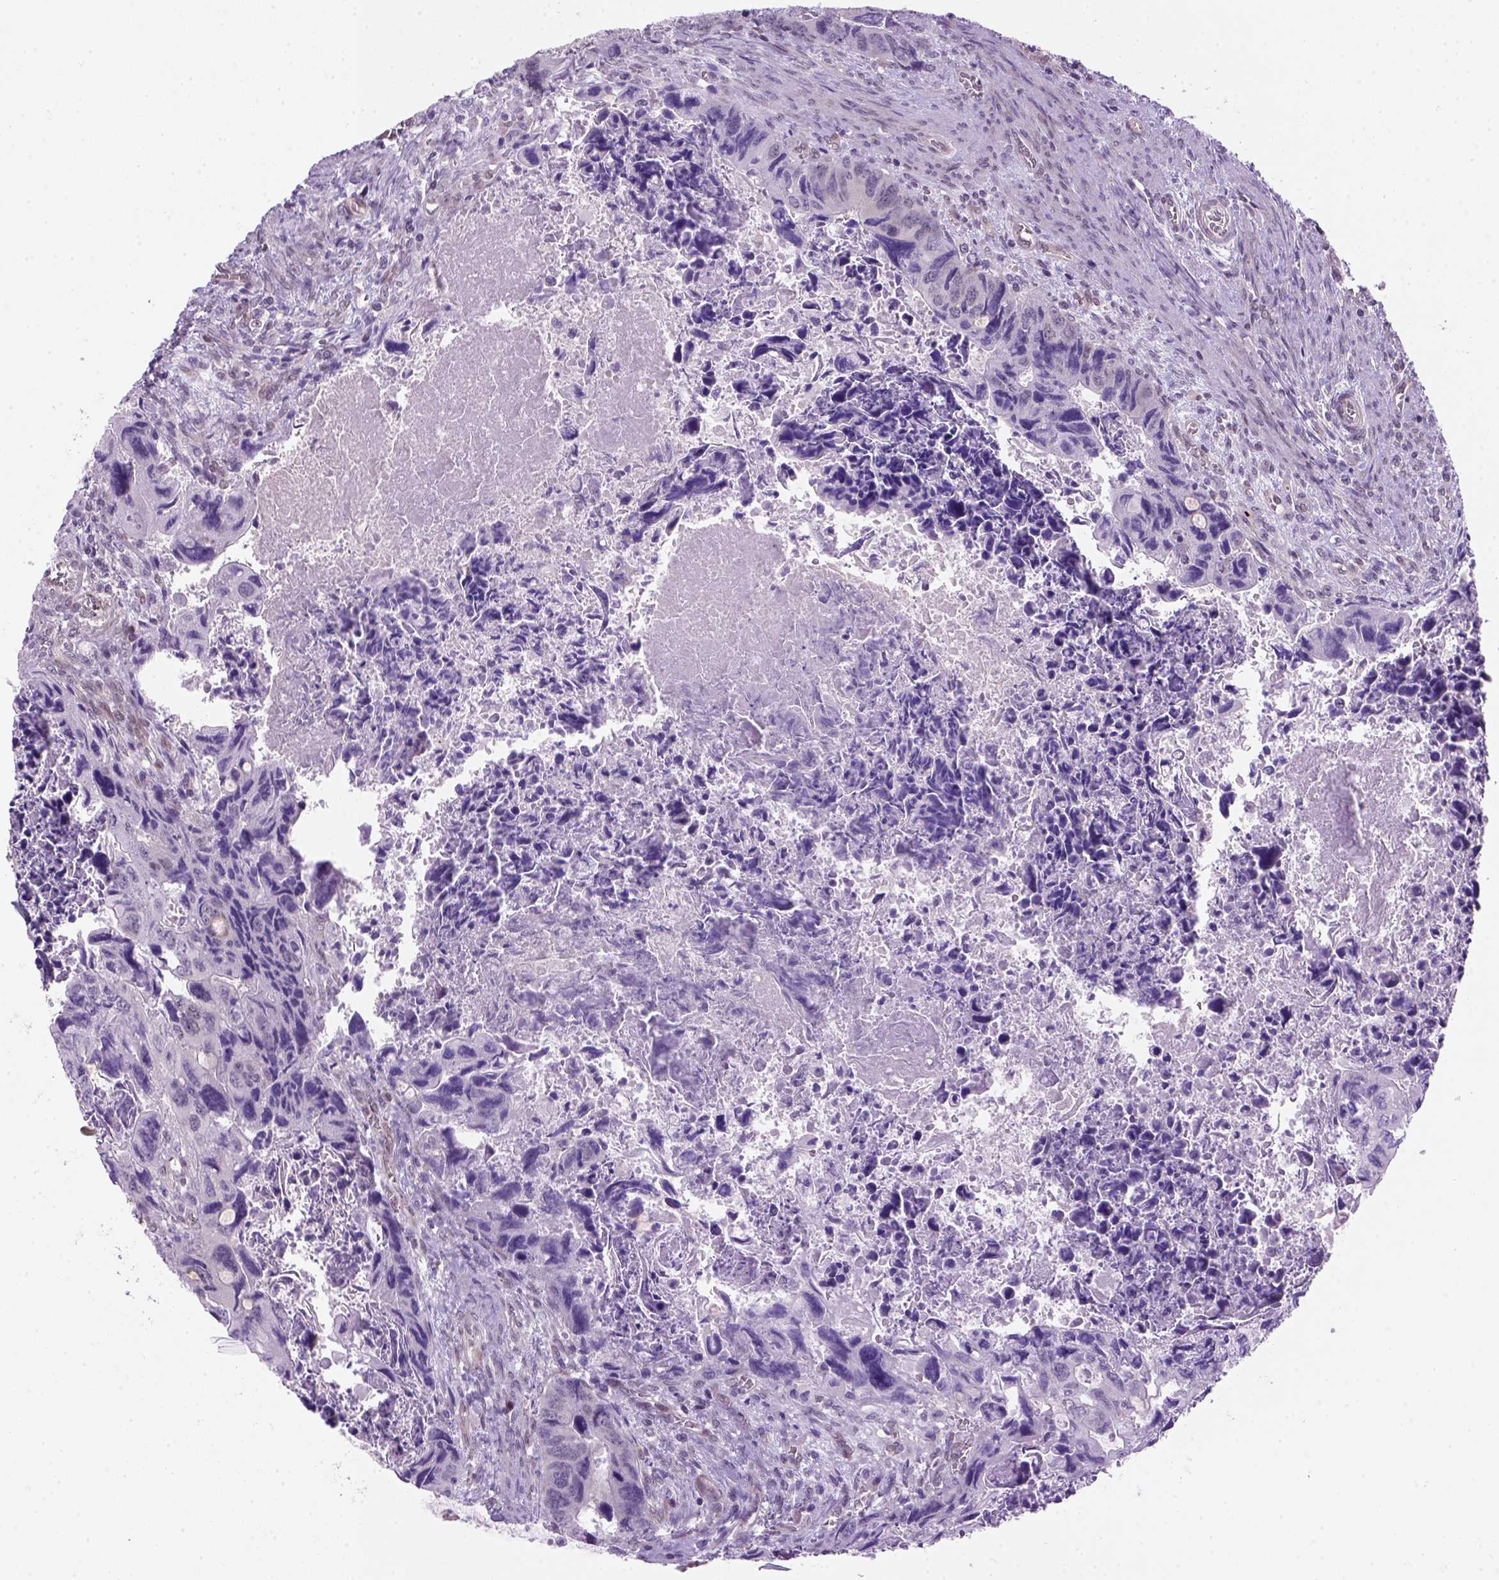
{"staining": {"intensity": "negative", "quantity": "none", "location": "none"}, "tissue": "colorectal cancer", "cell_type": "Tumor cells", "image_type": "cancer", "snomed": [{"axis": "morphology", "description": "Adenocarcinoma, NOS"}, {"axis": "topography", "description": "Rectum"}], "caption": "Tumor cells are negative for protein expression in human colorectal cancer.", "gene": "MGMT", "patient": {"sex": "male", "age": 62}}